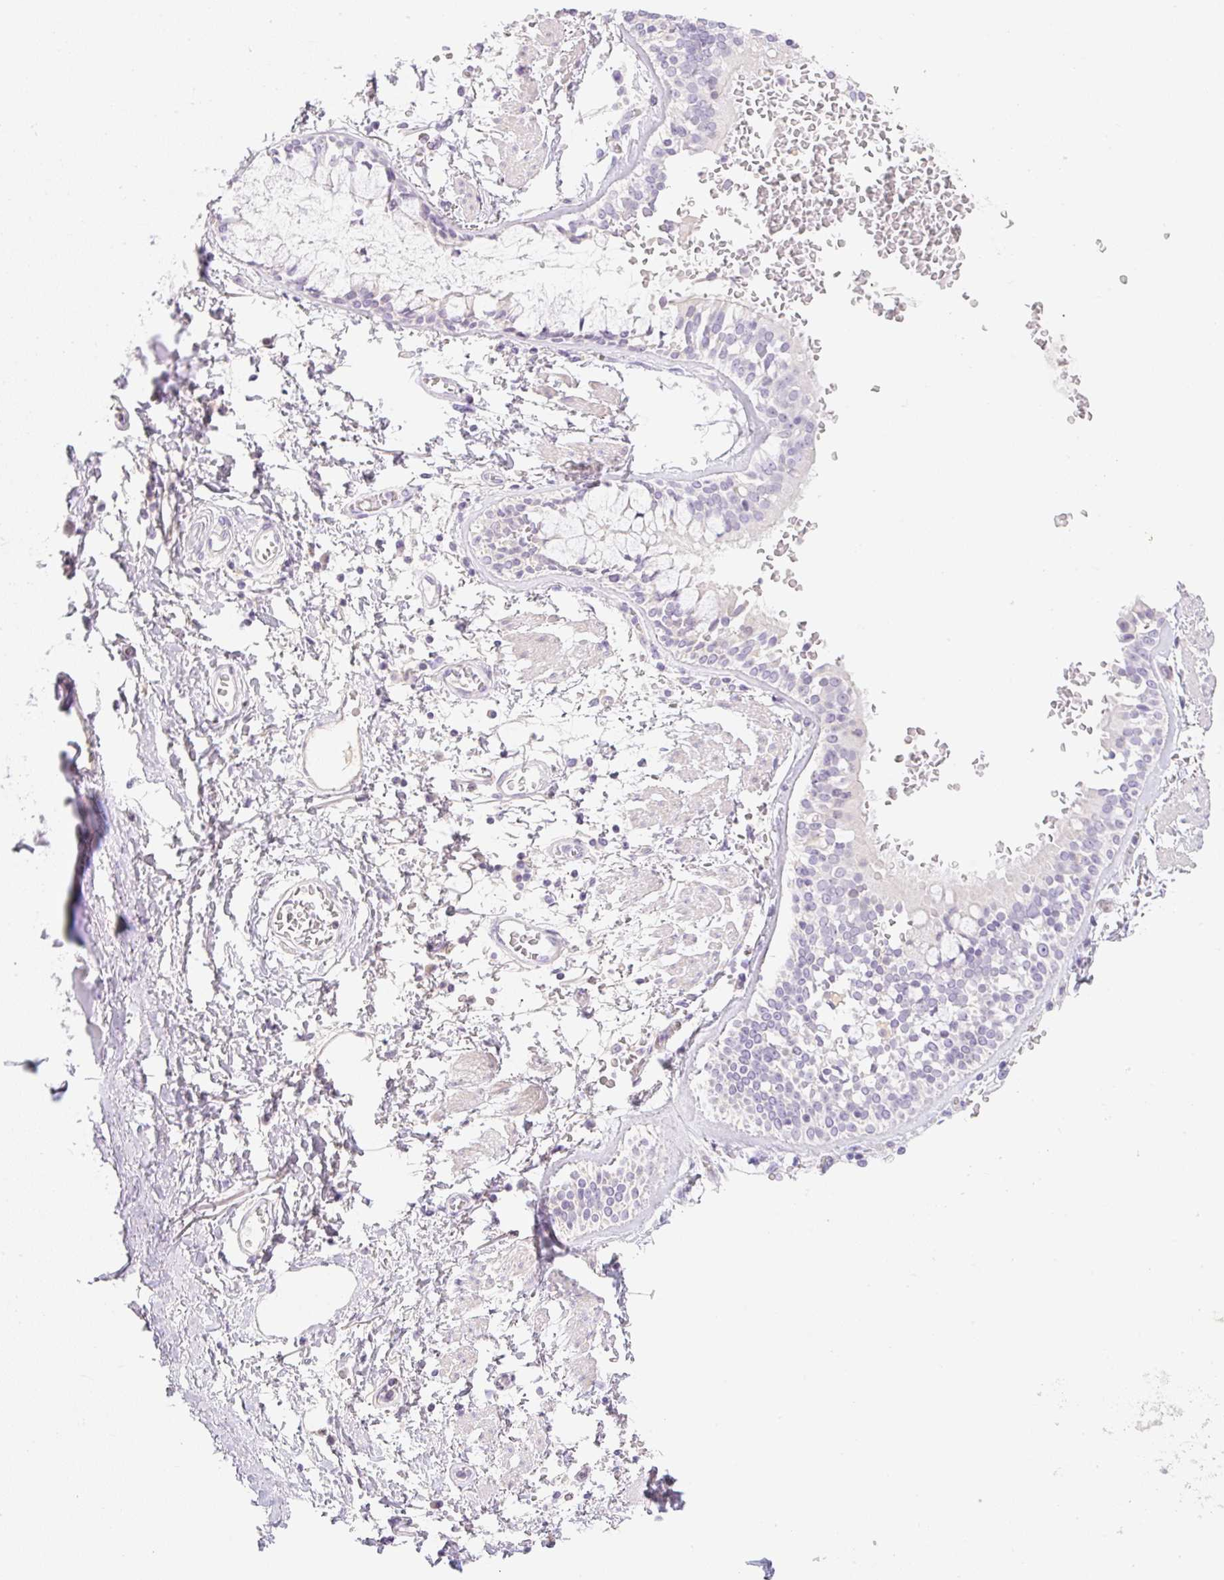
{"staining": {"intensity": "negative", "quantity": "none", "location": "none"}, "tissue": "adipose tissue", "cell_type": "Adipocytes", "image_type": "normal", "snomed": [{"axis": "morphology", "description": "Normal tissue, NOS"}, {"axis": "morphology", "description": "Degeneration, NOS"}, {"axis": "topography", "description": "Cartilage tissue"}, {"axis": "topography", "description": "Lung"}], "caption": "DAB immunohistochemical staining of benign adipose tissue demonstrates no significant staining in adipocytes.", "gene": "MIA2", "patient": {"sex": "female", "age": 61}}